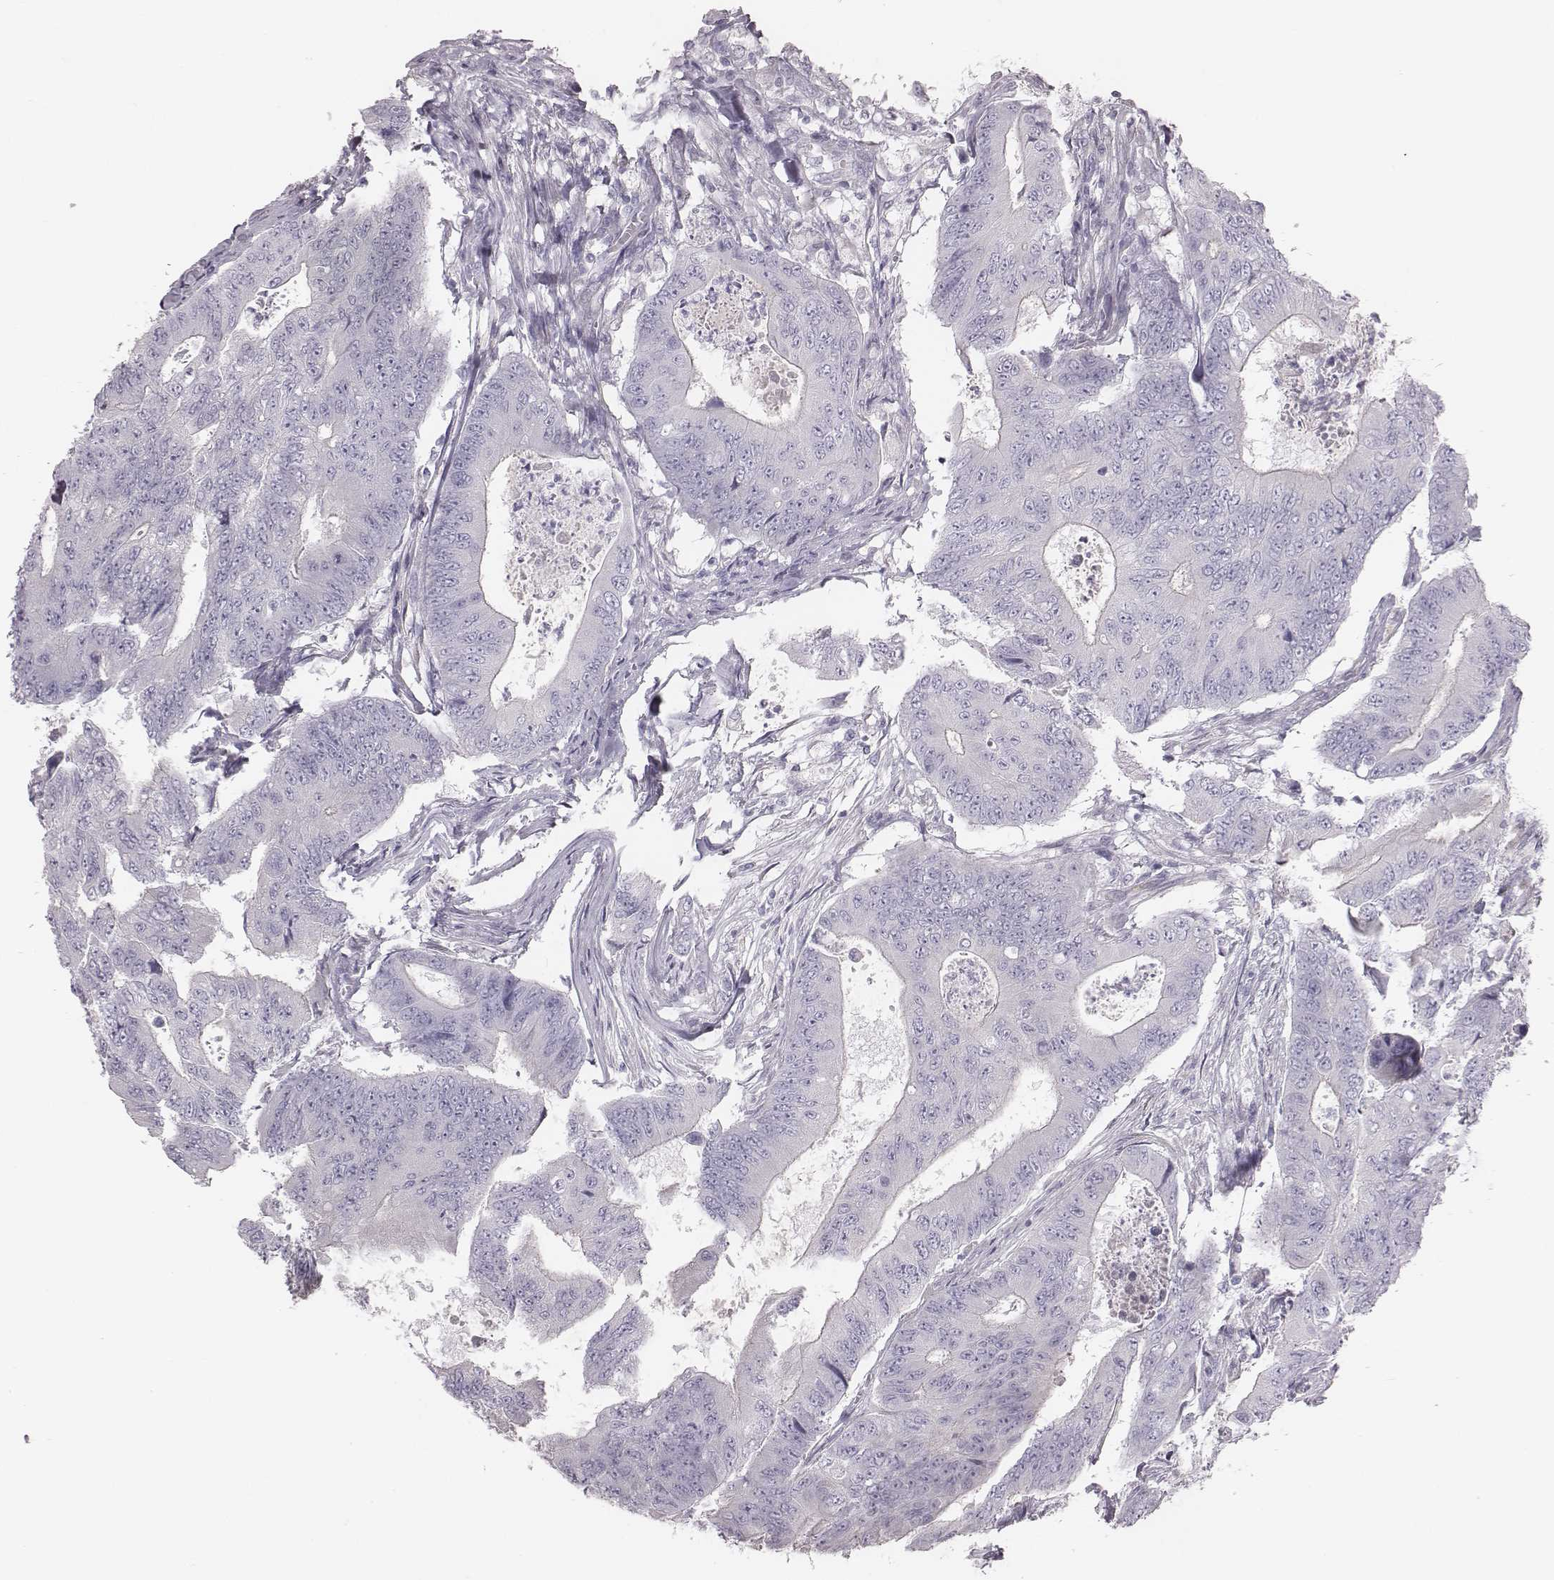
{"staining": {"intensity": "negative", "quantity": "none", "location": "none"}, "tissue": "colorectal cancer", "cell_type": "Tumor cells", "image_type": "cancer", "snomed": [{"axis": "morphology", "description": "Adenocarcinoma, NOS"}, {"axis": "topography", "description": "Colon"}], "caption": "There is no significant staining in tumor cells of colorectal adenocarcinoma.", "gene": "C6orf58", "patient": {"sex": "female", "age": 48}}